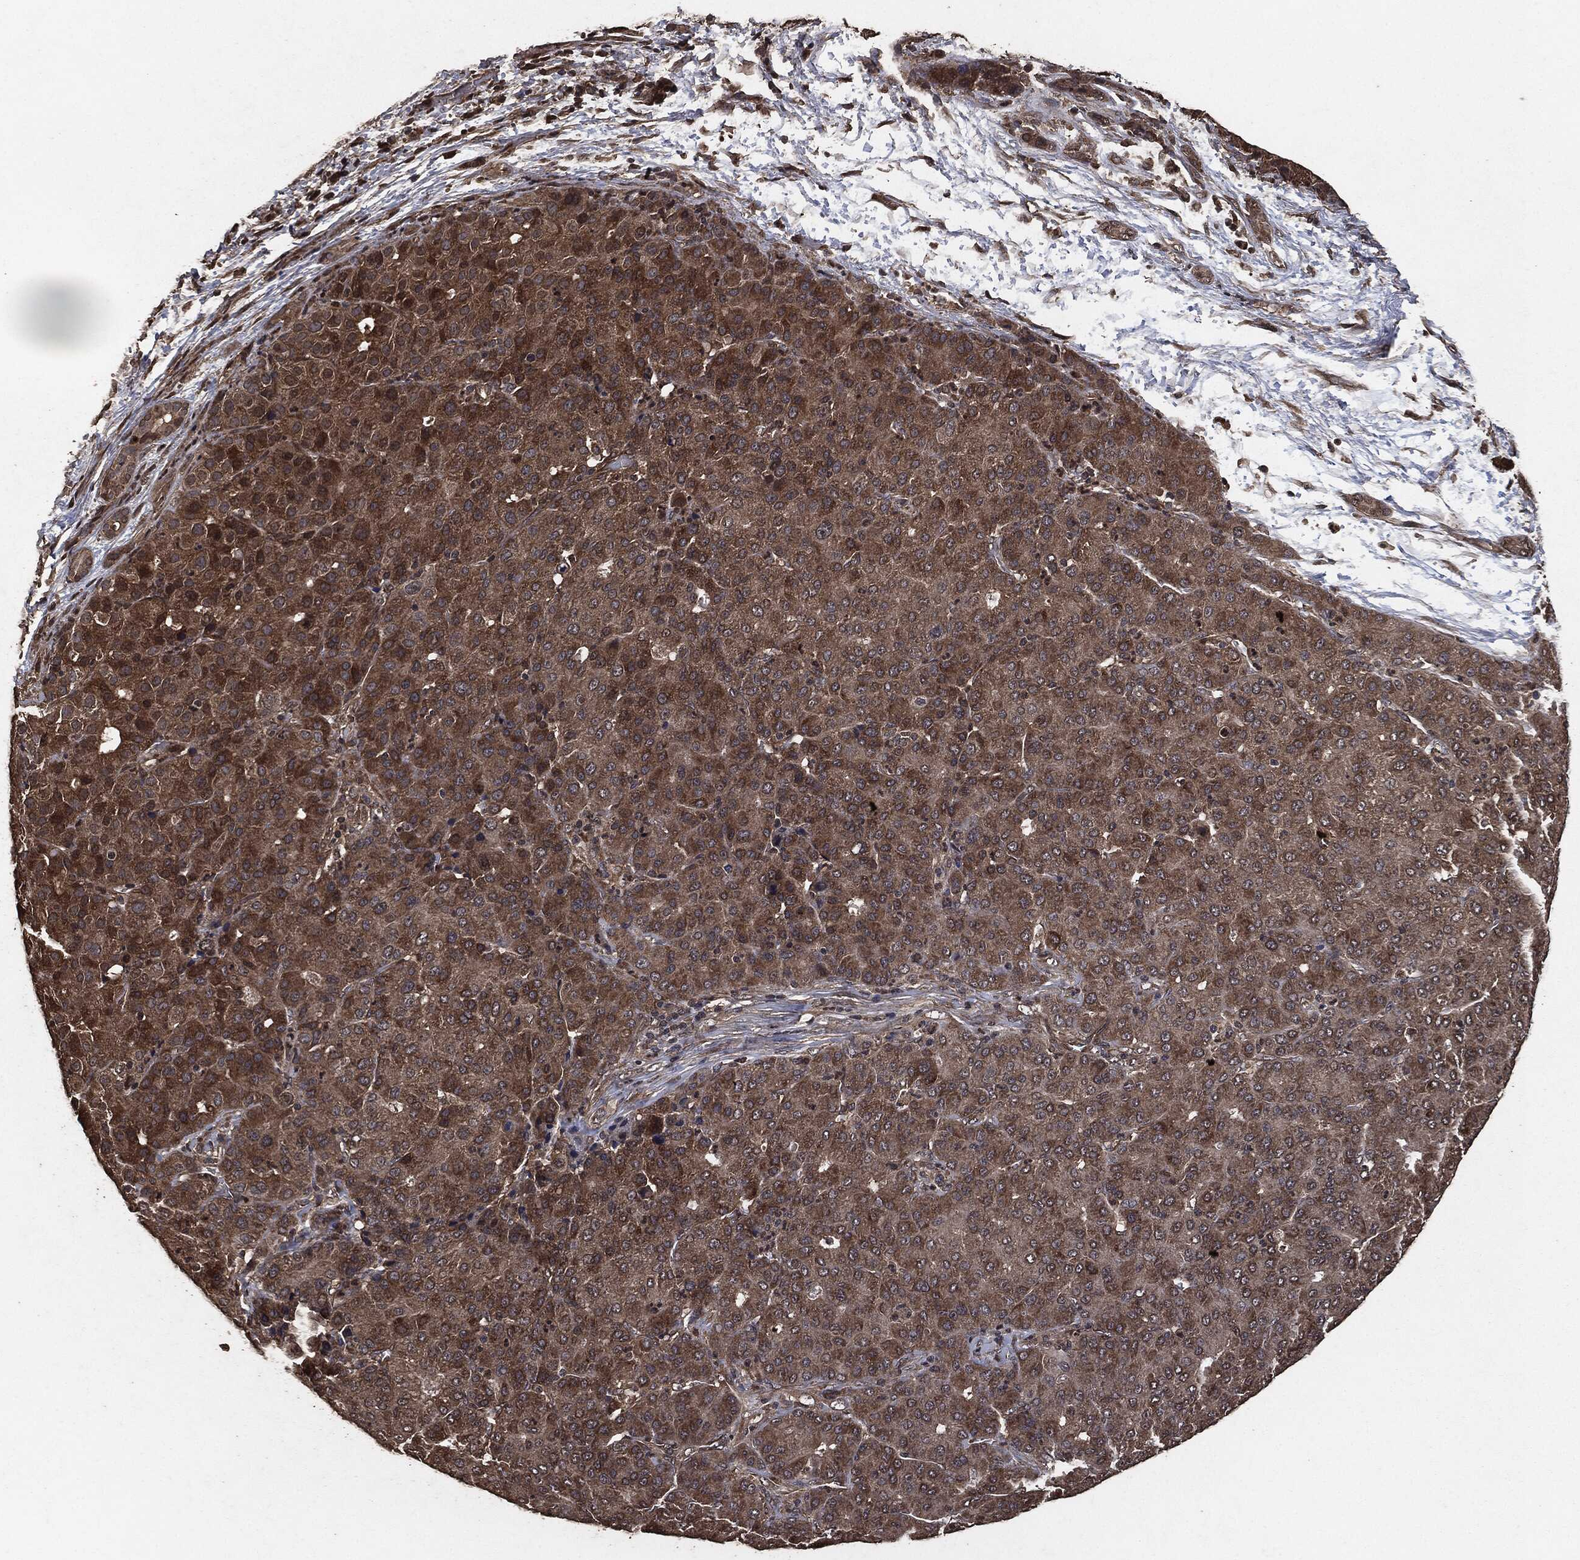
{"staining": {"intensity": "moderate", "quantity": "25%-75%", "location": "cytoplasmic/membranous"}, "tissue": "liver cancer", "cell_type": "Tumor cells", "image_type": "cancer", "snomed": [{"axis": "morphology", "description": "Carcinoma, Hepatocellular, NOS"}, {"axis": "topography", "description": "Liver"}], "caption": "This is an image of immunohistochemistry staining of liver hepatocellular carcinoma, which shows moderate expression in the cytoplasmic/membranous of tumor cells.", "gene": "AKT1S1", "patient": {"sex": "male", "age": 65}}